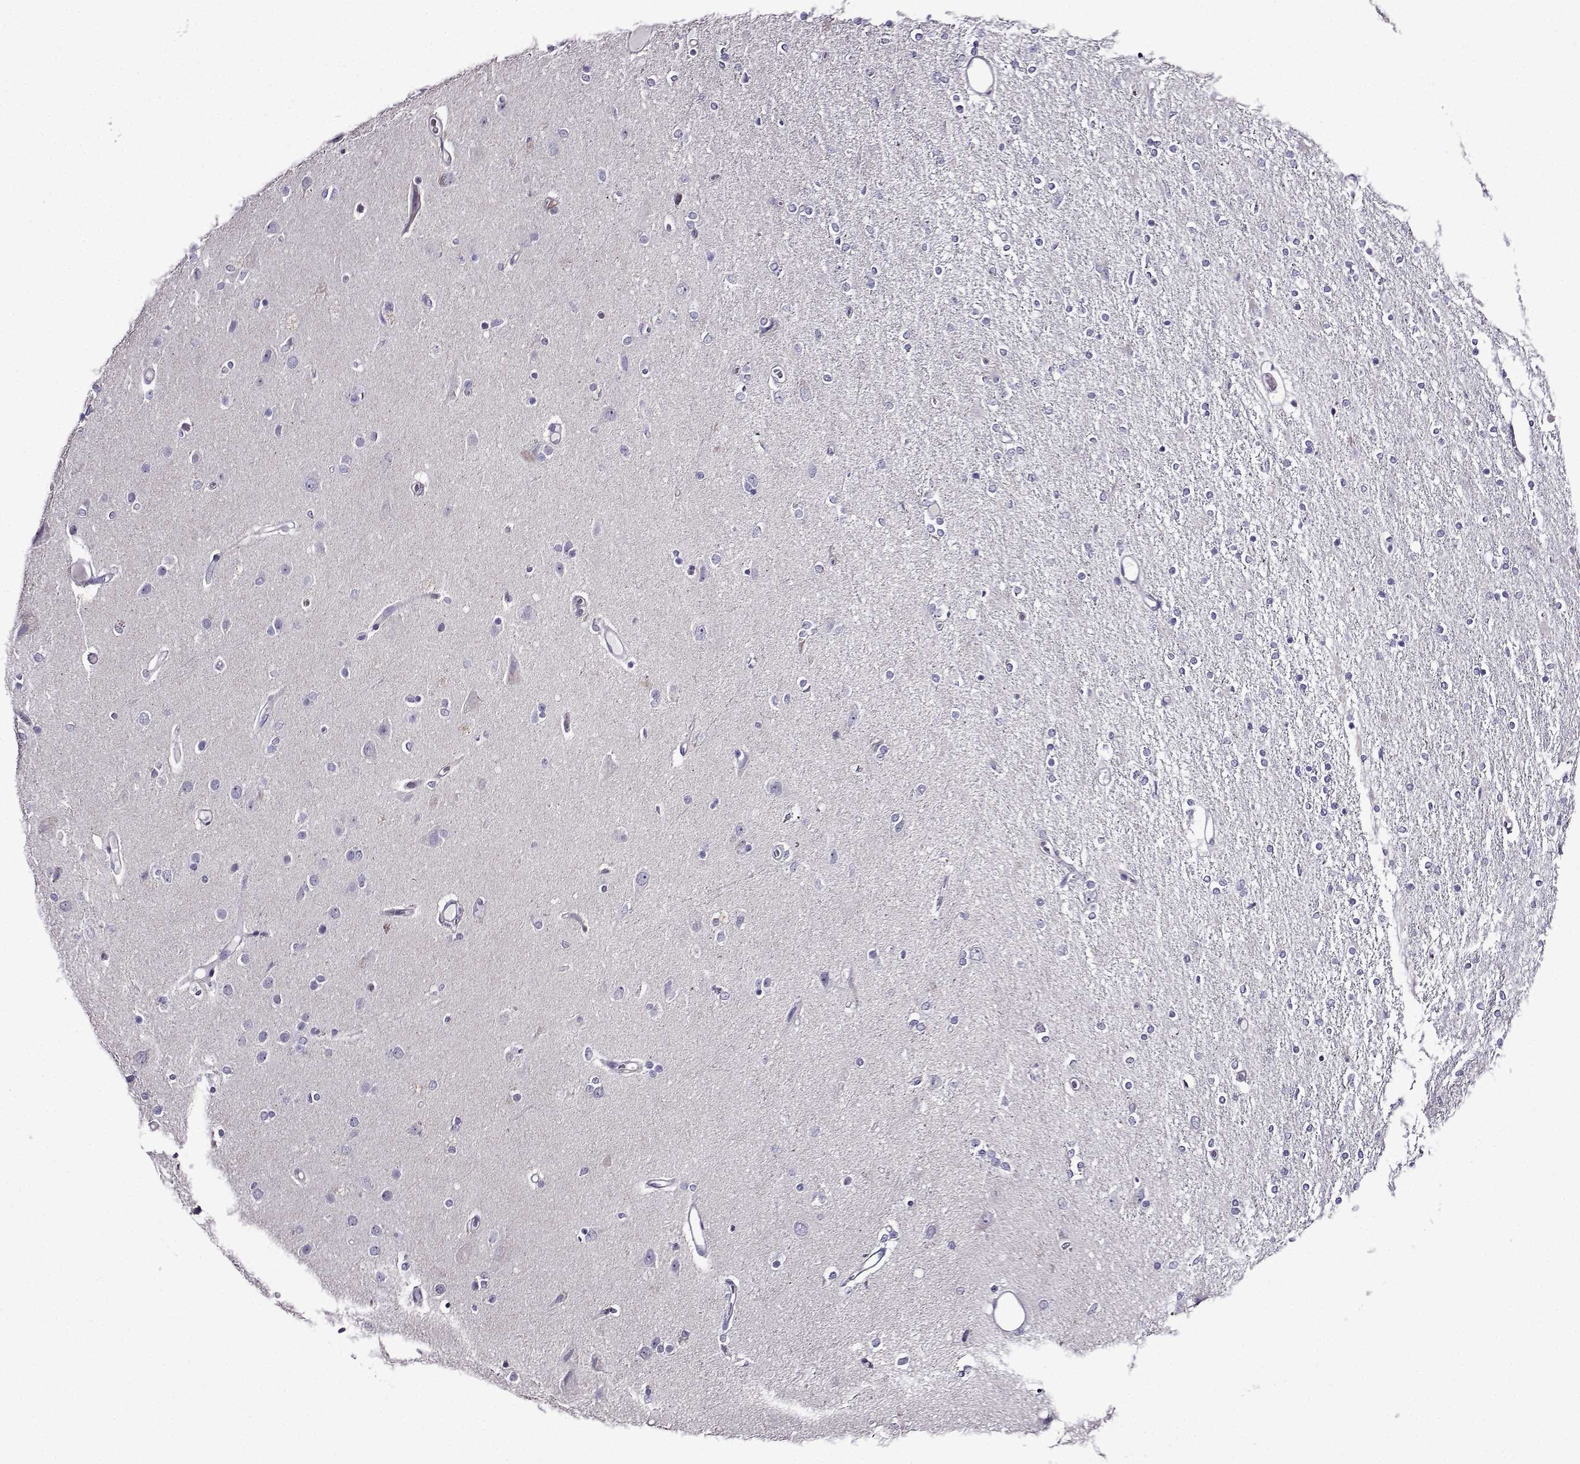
{"staining": {"intensity": "negative", "quantity": "none", "location": "none"}, "tissue": "glioma", "cell_type": "Tumor cells", "image_type": "cancer", "snomed": [{"axis": "morphology", "description": "Glioma, malignant, High grade"}, {"axis": "topography", "description": "Cerebral cortex"}], "caption": "There is no significant staining in tumor cells of glioma.", "gene": "TMEM266", "patient": {"sex": "male", "age": 70}}